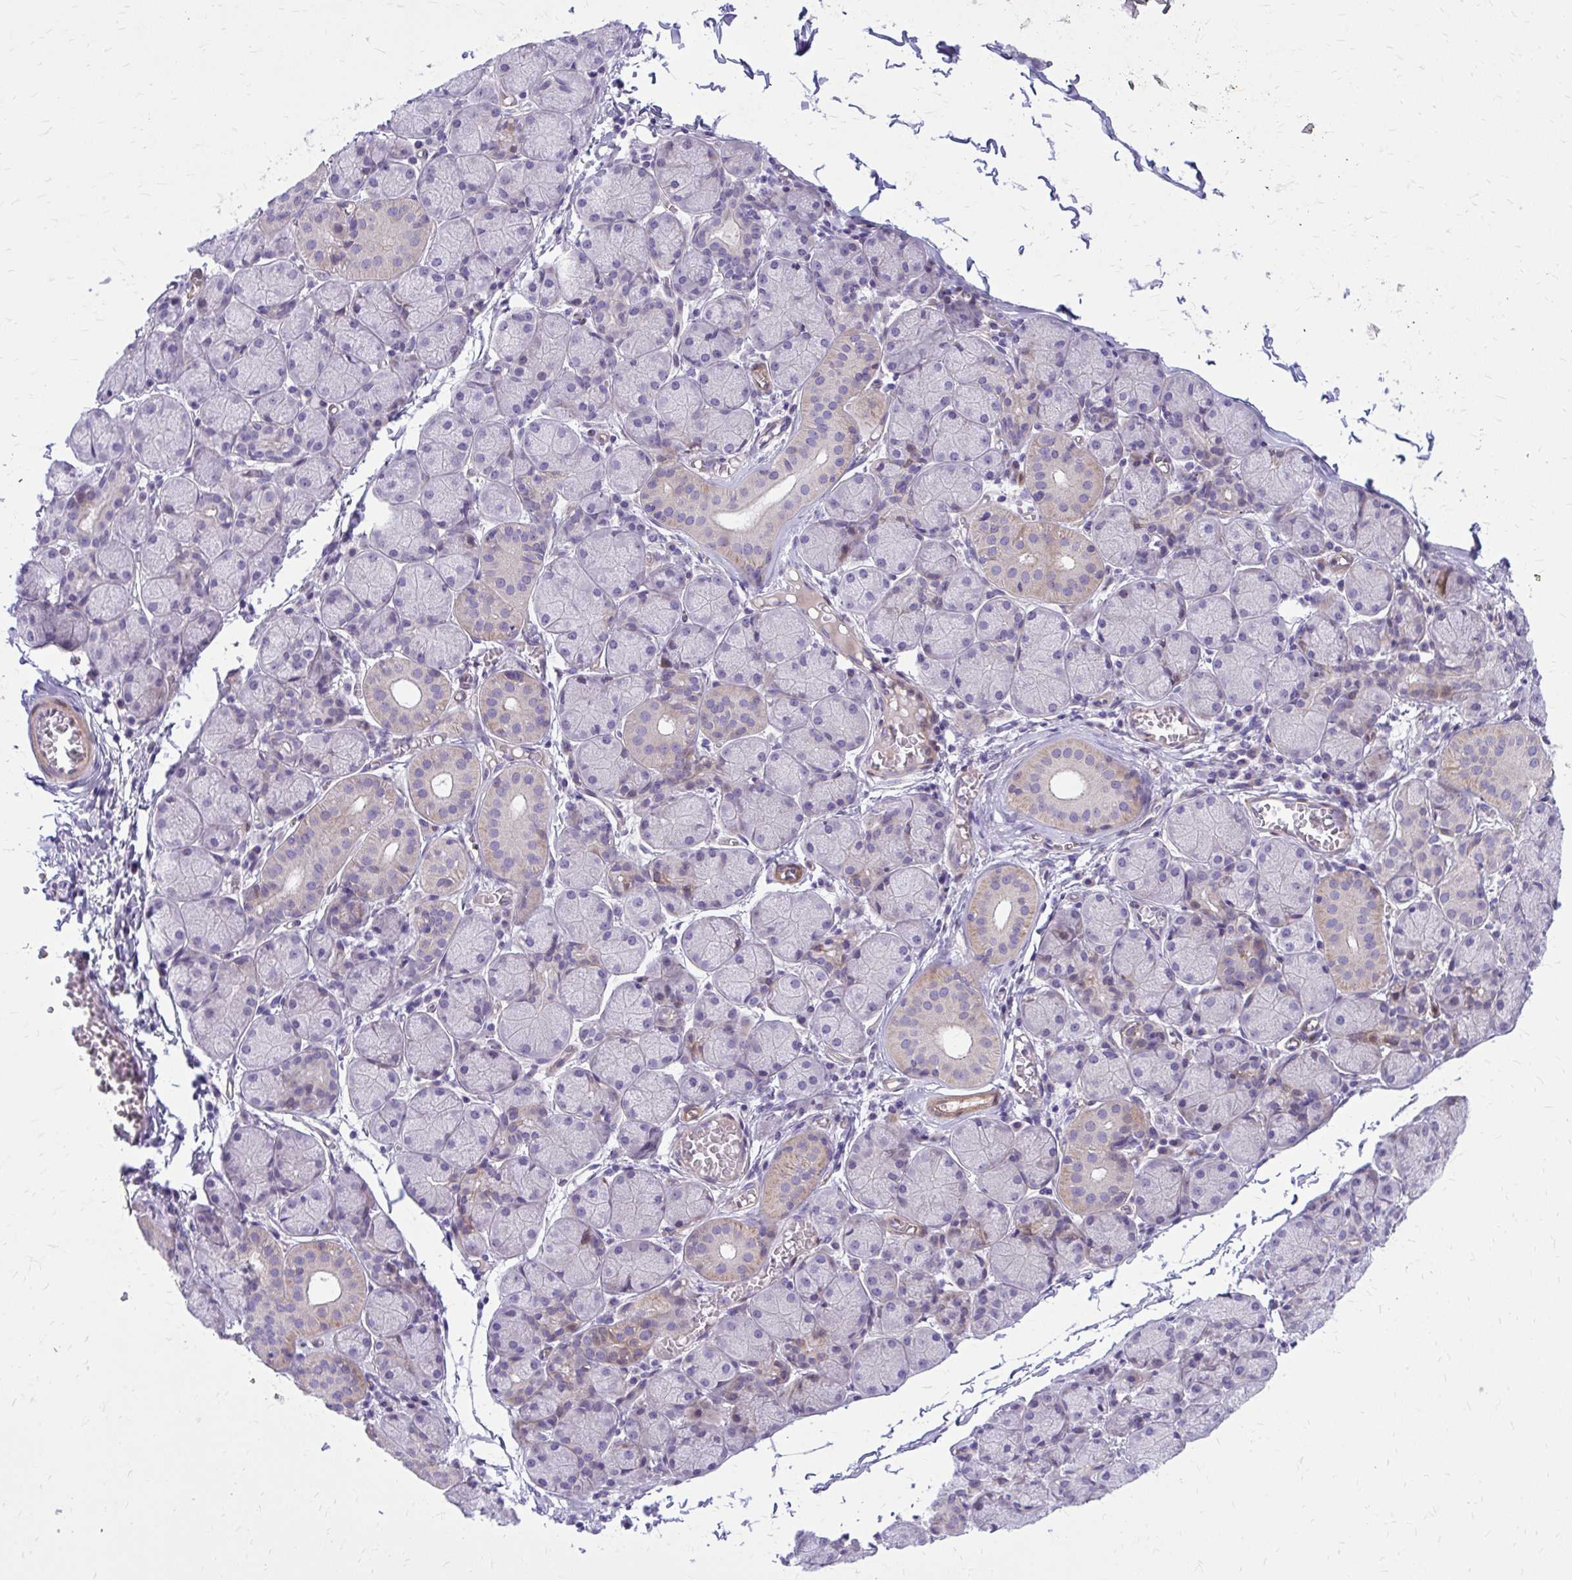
{"staining": {"intensity": "weak", "quantity": "<25%", "location": "cytoplasmic/membranous"}, "tissue": "salivary gland", "cell_type": "Glandular cells", "image_type": "normal", "snomed": [{"axis": "morphology", "description": "Normal tissue, NOS"}, {"axis": "topography", "description": "Salivary gland"}], "caption": "IHC micrograph of unremarkable salivary gland: salivary gland stained with DAB (3,3'-diaminobenzidine) shows no significant protein expression in glandular cells. (Brightfield microscopy of DAB IHC at high magnification).", "gene": "ADAMTSL1", "patient": {"sex": "female", "age": 24}}